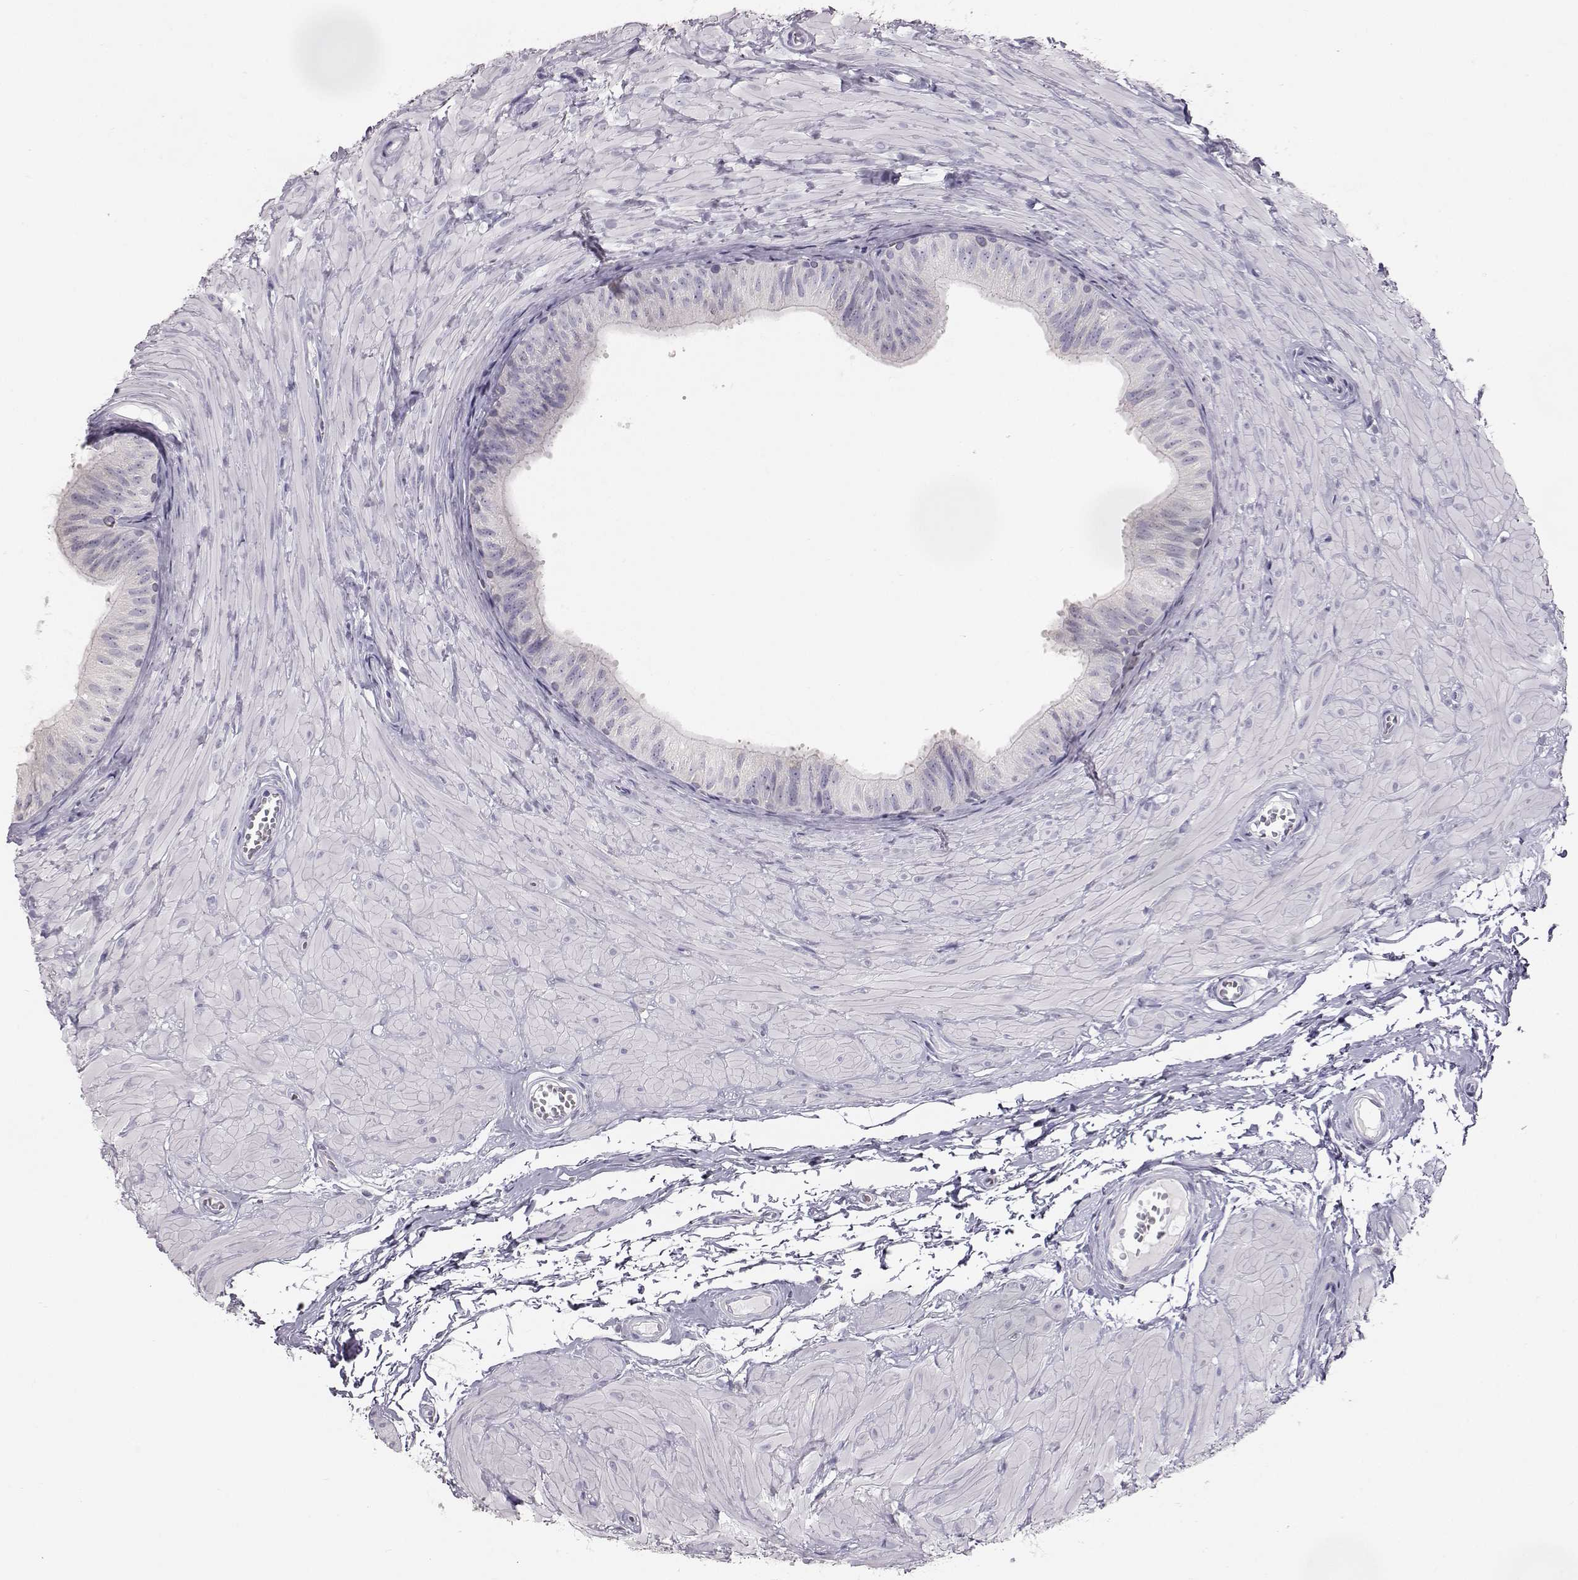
{"staining": {"intensity": "negative", "quantity": "none", "location": "none"}, "tissue": "epididymis", "cell_type": "Glandular cells", "image_type": "normal", "snomed": [{"axis": "morphology", "description": "Normal tissue, NOS"}, {"axis": "topography", "description": "Epididymis"}, {"axis": "topography", "description": "Vas deferens"}], "caption": "Image shows no protein positivity in glandular cells of normal epididymis.", "gene": "KRT31", "patient": {"sex": "male", "age": 23}}